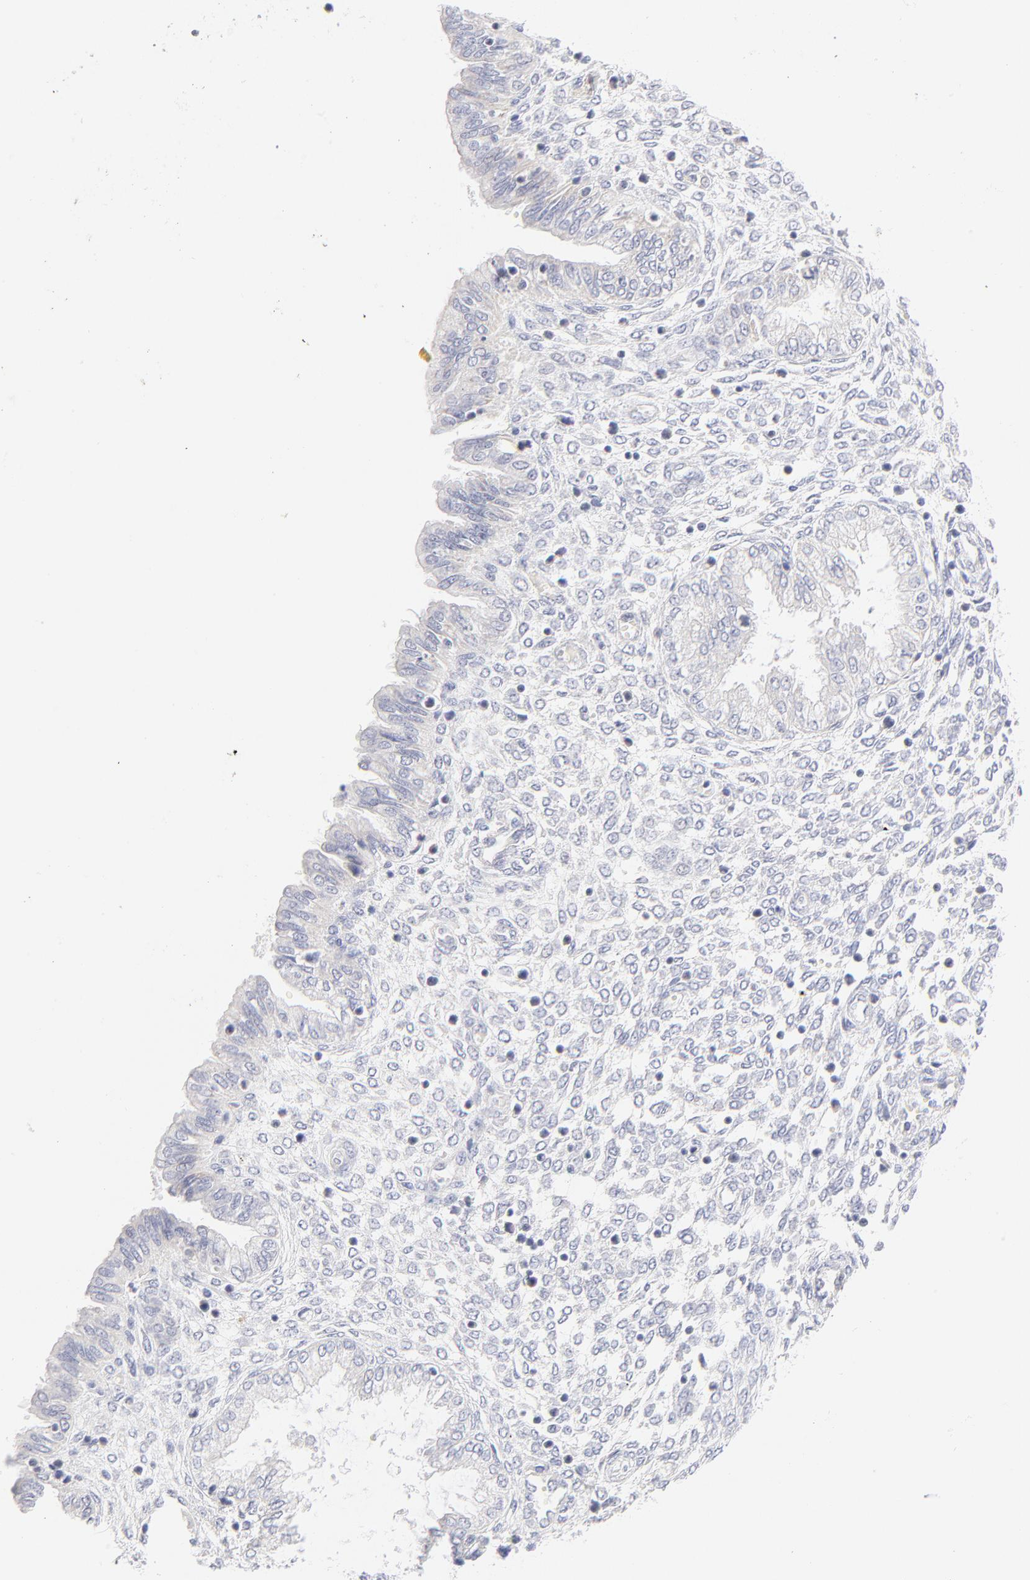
{"staining": {"intensity": "negative", "quantity": "none", "location": "none"}, "tissue": "endometrium", "cell_type": "Cells in endometrial stroma", "image_type": "normal", "snomed": [{"axis": "morphology", "description": "Normal tissue, NOS"}, {"axis": "topography", "description": "Endometrium"}], "caption": "This is an immunohistochemistry histopathology image of unremarkable human endometrium. There is no positivity in cells in endometrial stroma.", "gene": "NPNT", "patient": {"sex": "female", "age": 33}}